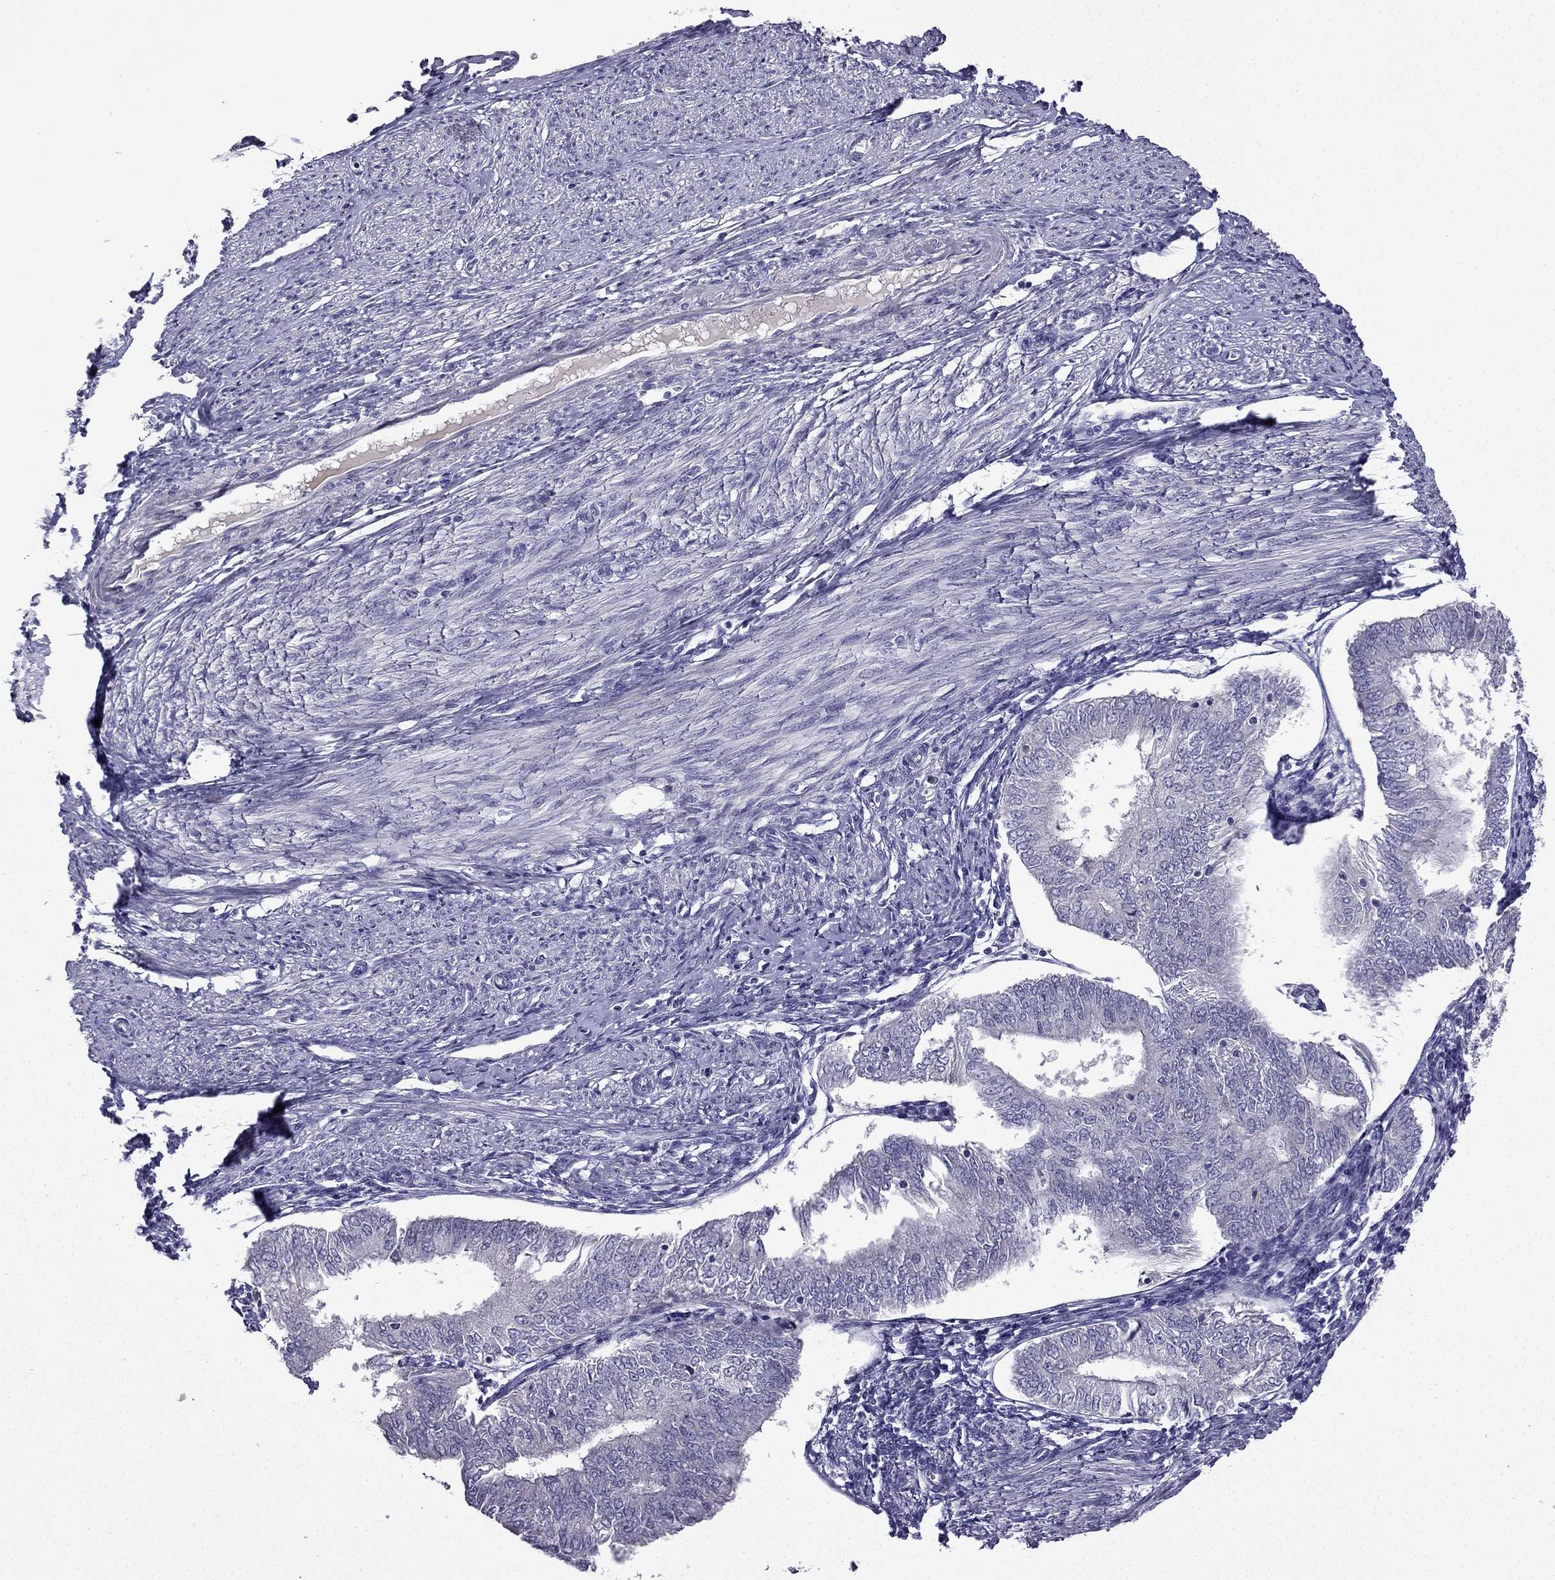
{"staining": {"intensity": "negative", "quantity": "none", "location": "none"}, "tissue": "endometrial cancer", "cell_type": "Tumor cells", "image_type": "cancer", "snomed": [{"axis": "morphology", "description": "Adenocarcinoma, NOS"}, {"axis": "topography", "description": "Endometrium"}], "caption": "Endometrial cancer (adenocarcinoma) was stained to show a protein in brown. There is no significant expression in tumor cells.", "gene": "UHRF1", "patient": {"sex": "female", "age": 58}}